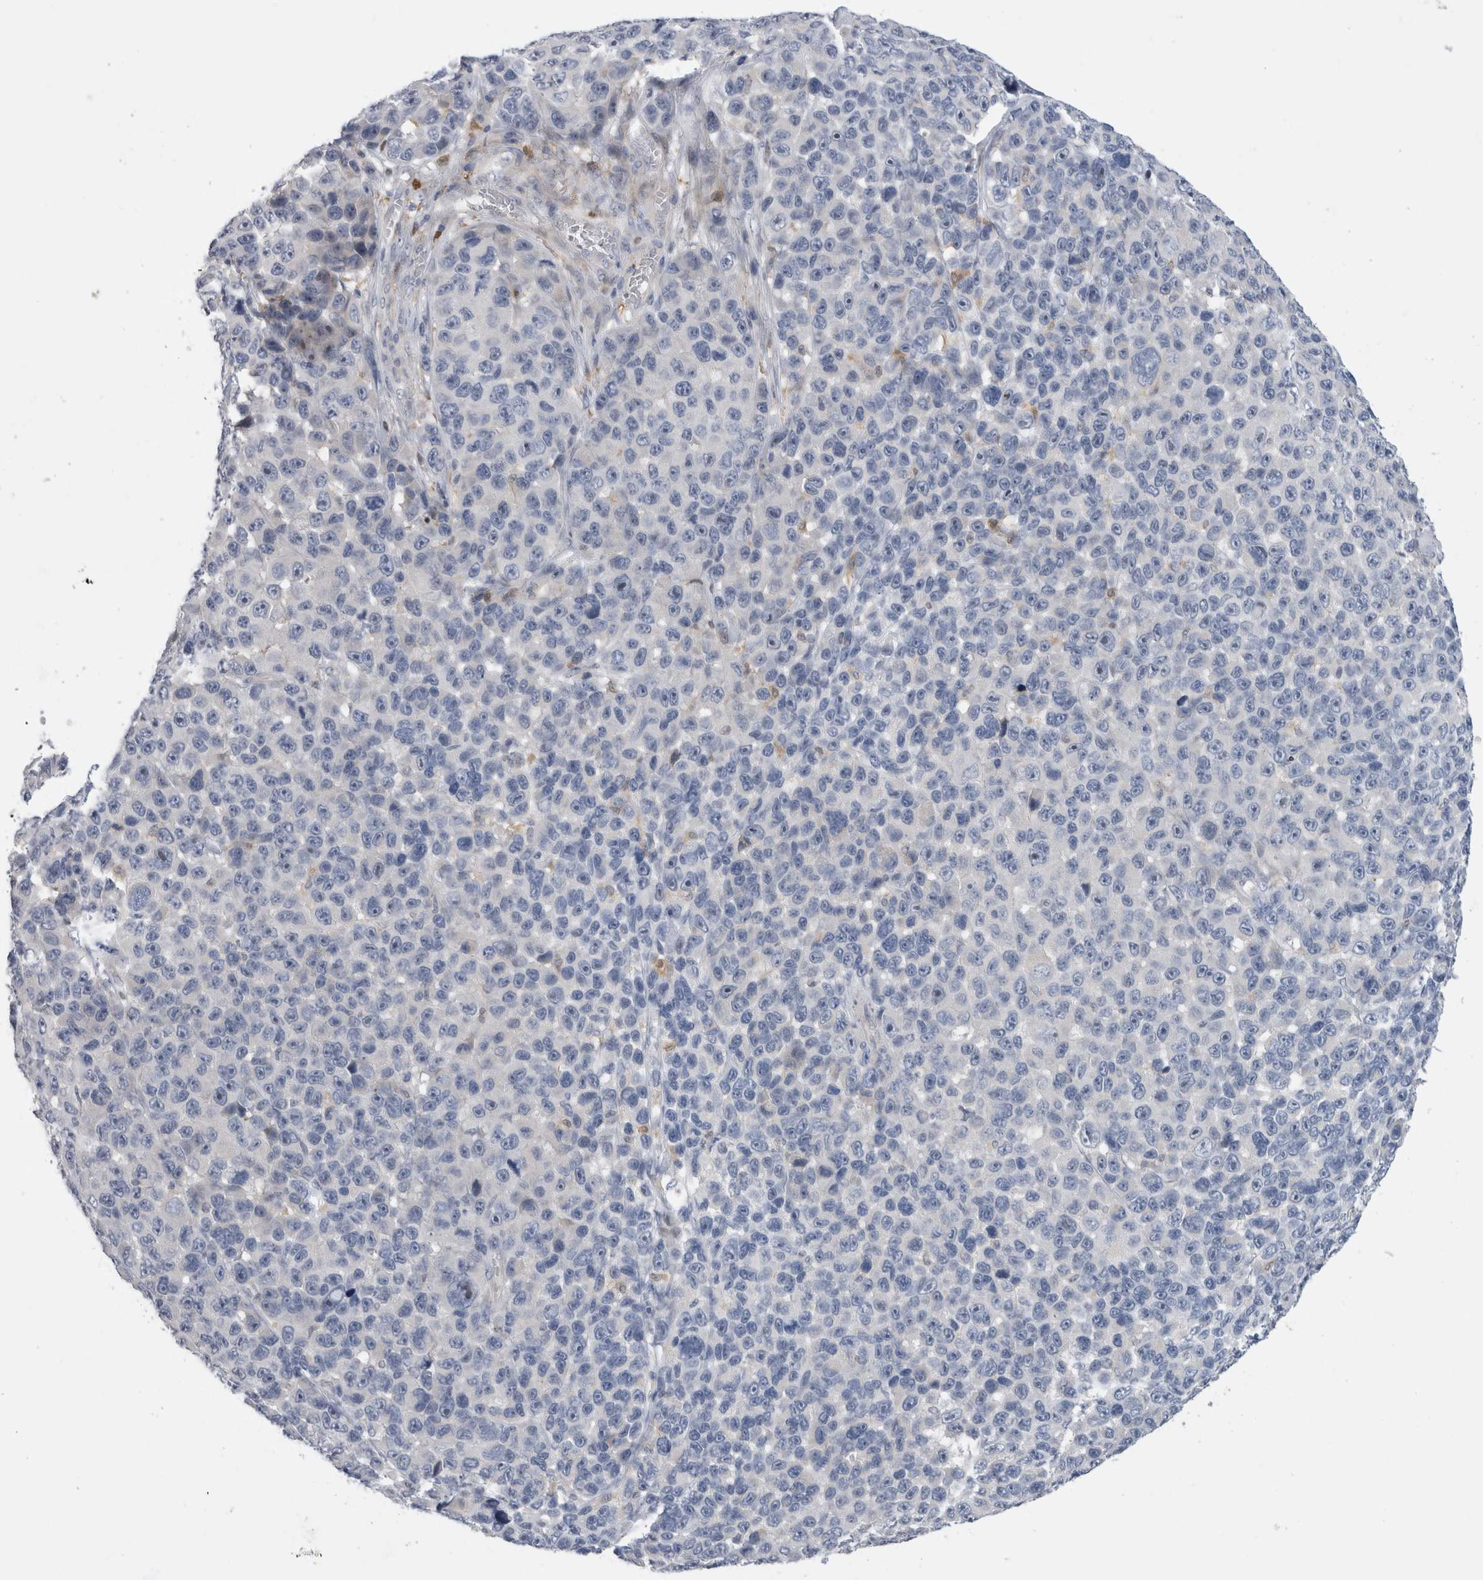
{"staining": {"intensity": "negative", "quantity": "none", "location": "none"}, "tissue": "melanoma", "cell_type": "Tumor cells", "image_type": "cancer", "snomed": [{"axis": "morphology", "description": "Malignant melanoma, NOS"}, {"axis": "topography", "description": "Skin"}], "caption": "This is an IHC photomicrograph of melanoma. There is no expression in tumor cells.", "gene": "SLC20A2", "patient": {"sex": "male", "age": 53}}